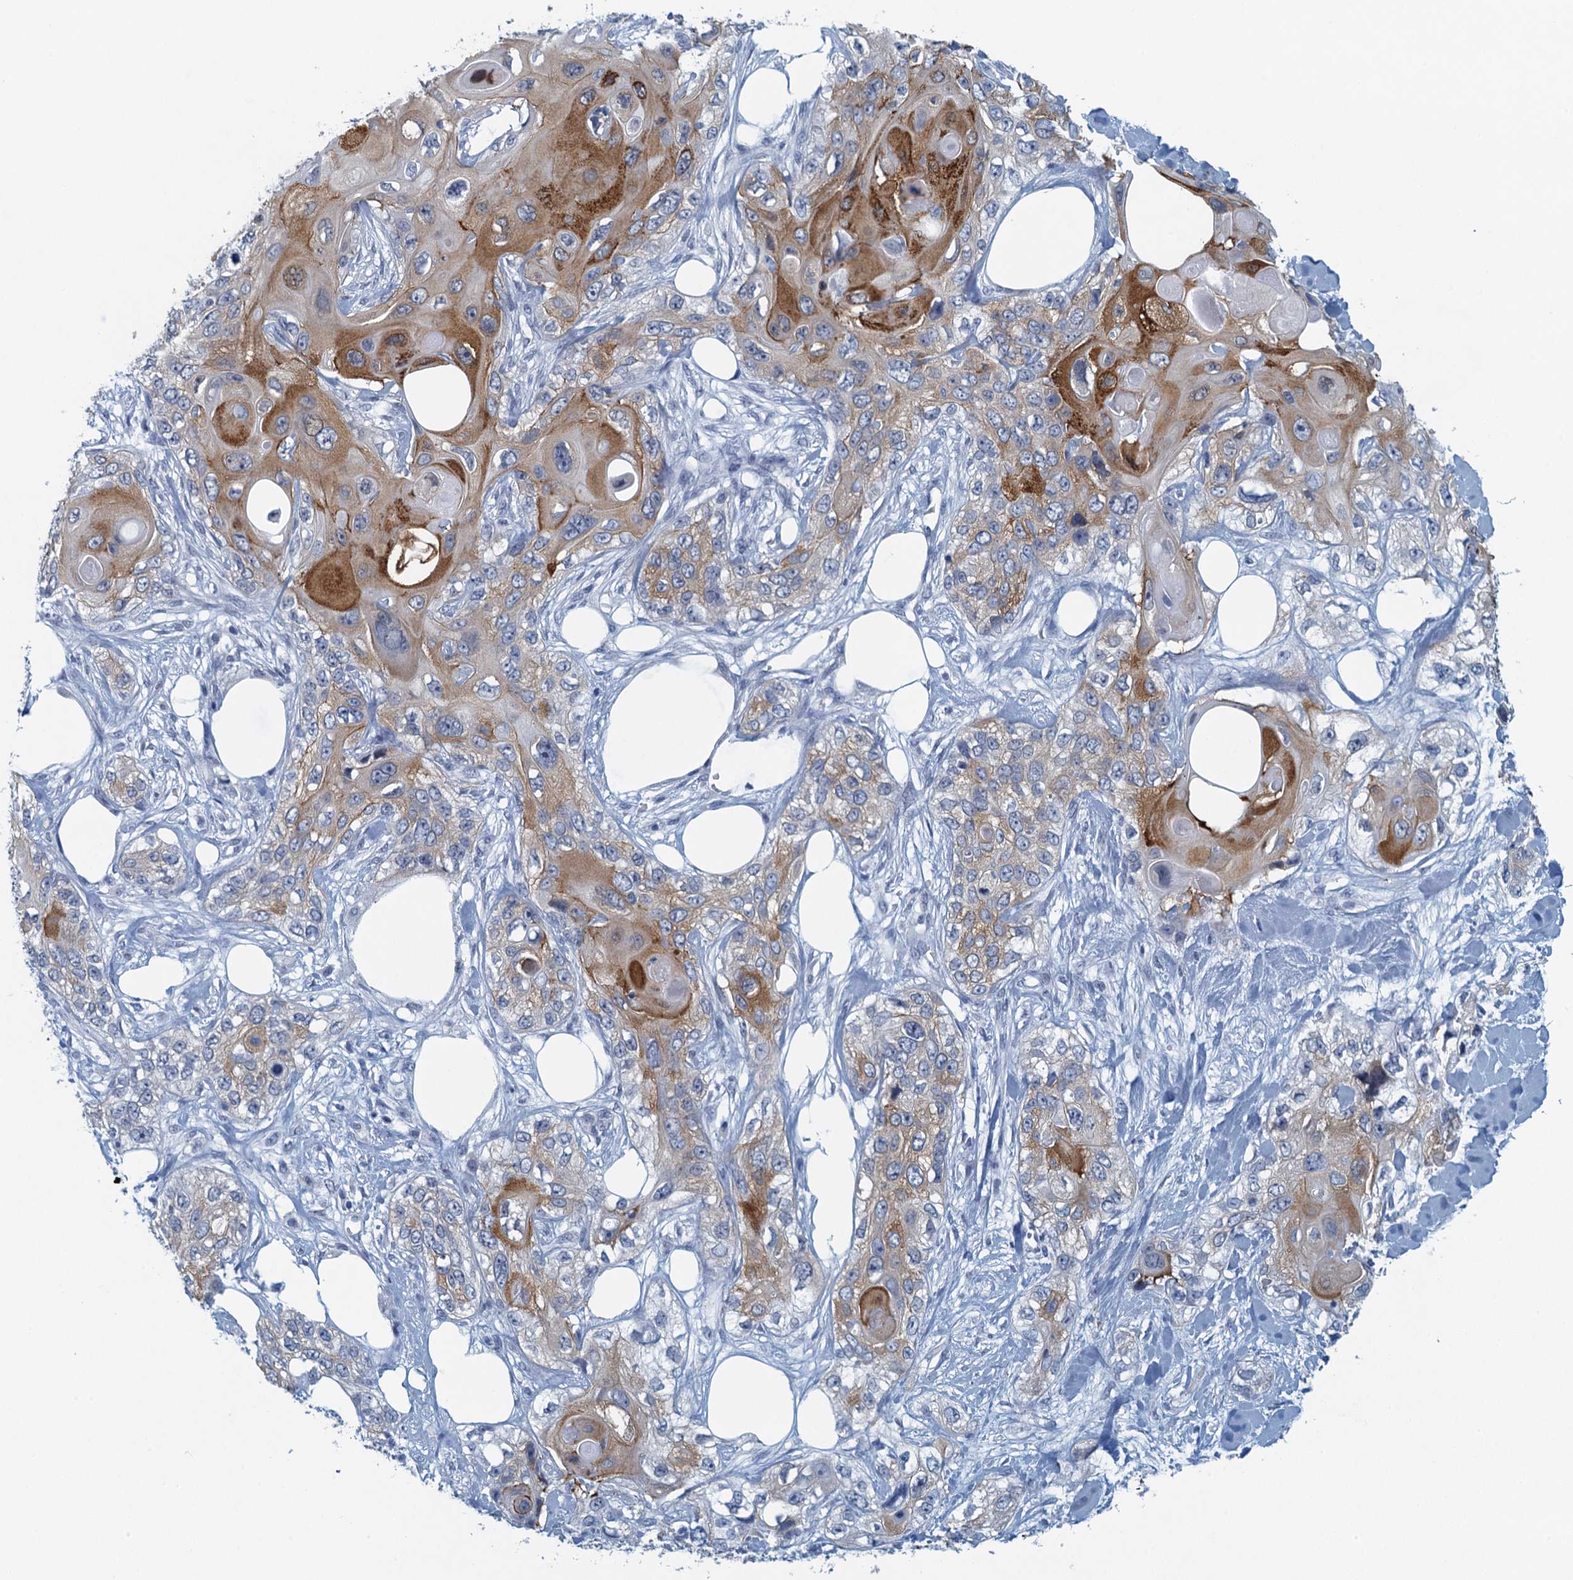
{"staining": {"intensity": "moderate", "quantity": "25%-75%", "location": "cytoplasmic/membranous"}, "tissue": "skin cancer", "cell_type": "Tumor cells", "image_type": "cancer", "snomed": [{"axis": "morphology", "description": "Normal tissue, NOS"}, {"axis": "morphology", "description": "Squamous cell carcinoma, NOS"}, {"axis": "topography", "description": "Skin"}], "caption": "A brown stain highlights moderate cytoplasmic/membranous positivity of a protein in squamous cell carcinoma (skin) tumor cells.", "gene": "ENSG00000131152", "patient": {"sex": "male", "age": 72}}